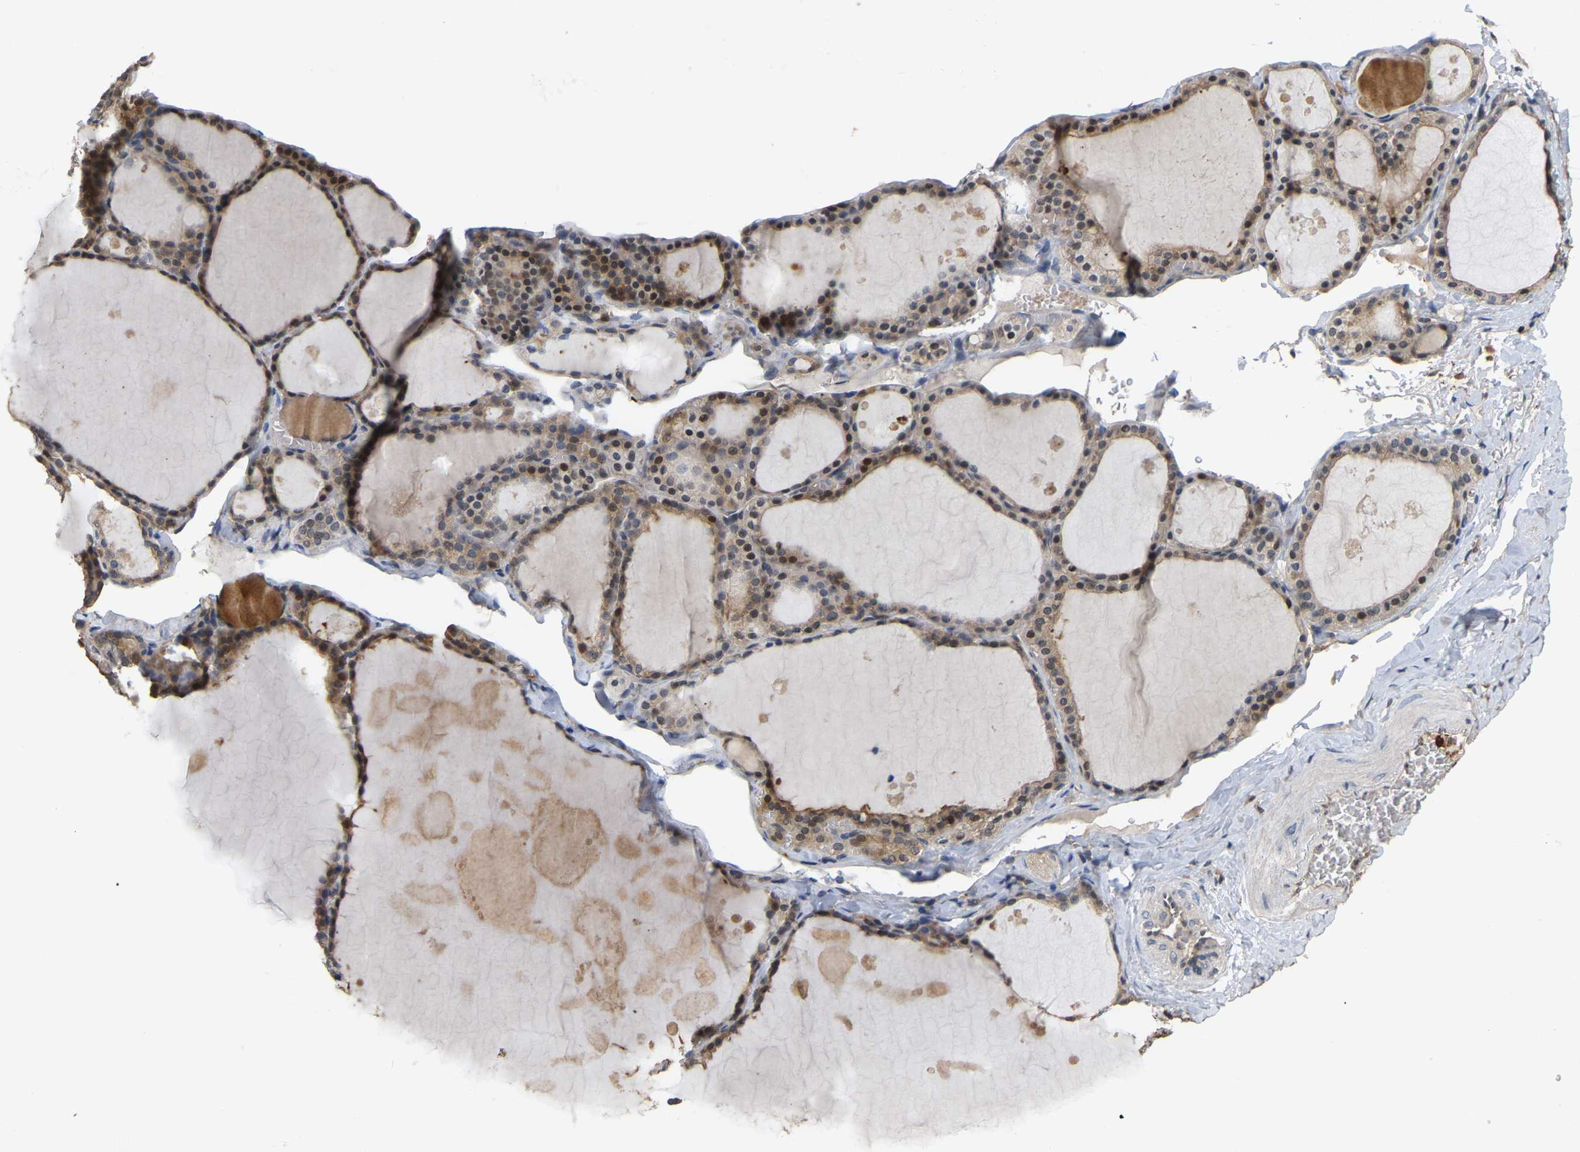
{"staining": {"intensity": "moderate", "quantity": ">75%", "location": "cytoplasmic/membranous"}, "tissue": "thyroid gland", "cell_type": "Glandular cells", "image_type": "normal", "snomed": [{"axis": "morphology", "description": "Normal tissue, NOS"}, {"axis": "topography", "description": "Thyroid gland"}], "caption": "Thyroid gland stained with DAB (3,3'-diaminobenzidine) IHC demonstrates medium levels of moderate cytoplasmic/membranous positivity in approximately >75% of glandular cells.", "gene": "MTPN", "patient": {"sex": "male", "age": 56}}